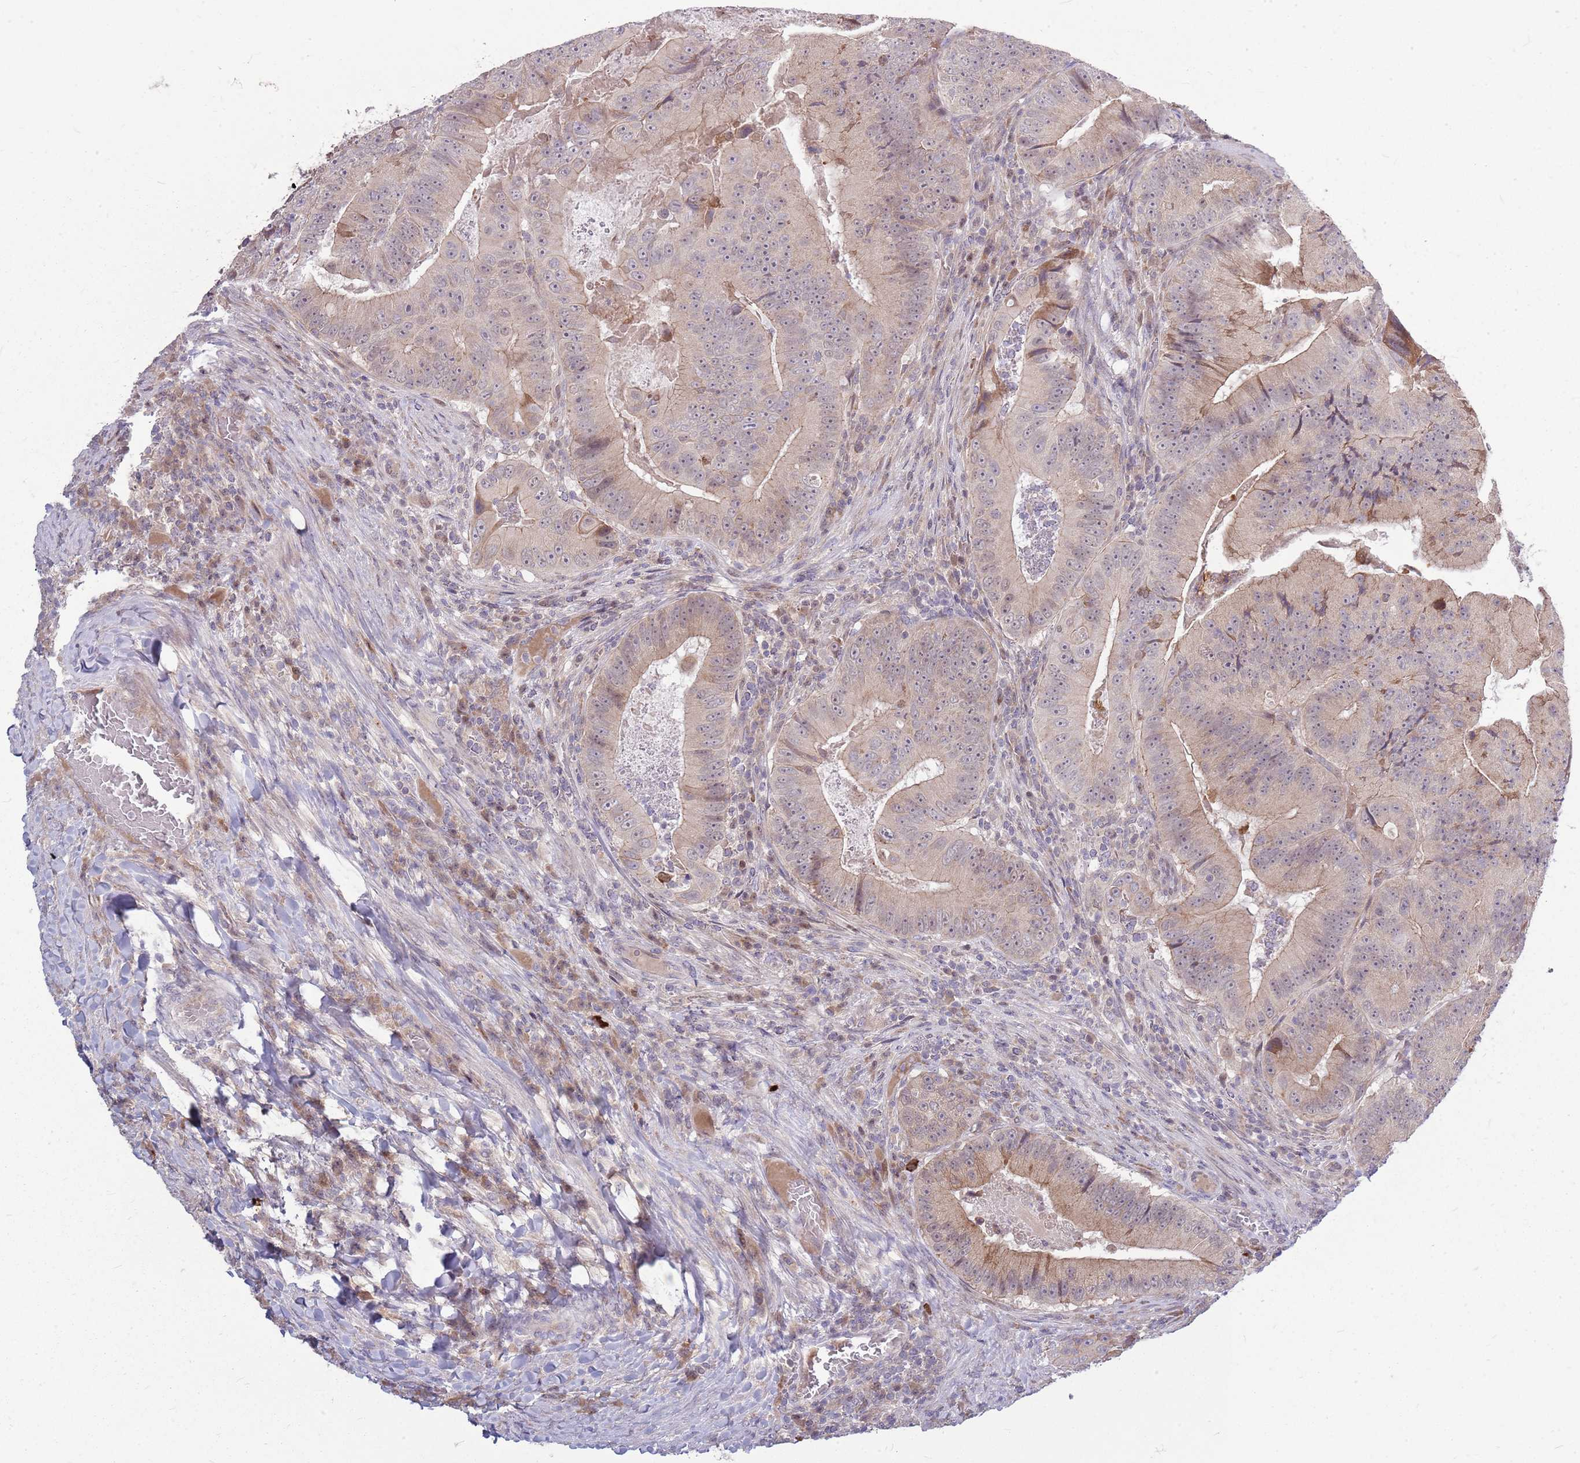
{"staining": {"intensity": "weak", "quantity": "<25%", "location": "cytoplasmic/membranous"}, "tissue": "colorectal cancer", "cell_type": "Tumor cells", "image_type": "cancer", "snomed": [{"axis": "morphology", "description": "Adenocarcinoma, NOS"}, {"axis": "topography", "description": "Colon"}], "caption": "Immunohistochemistry of human colorectal adenocarcinoma reveals no expression in tumor cells.", "gene": "PPP1R27", "patient": {"sex": "female", "age": 86}}